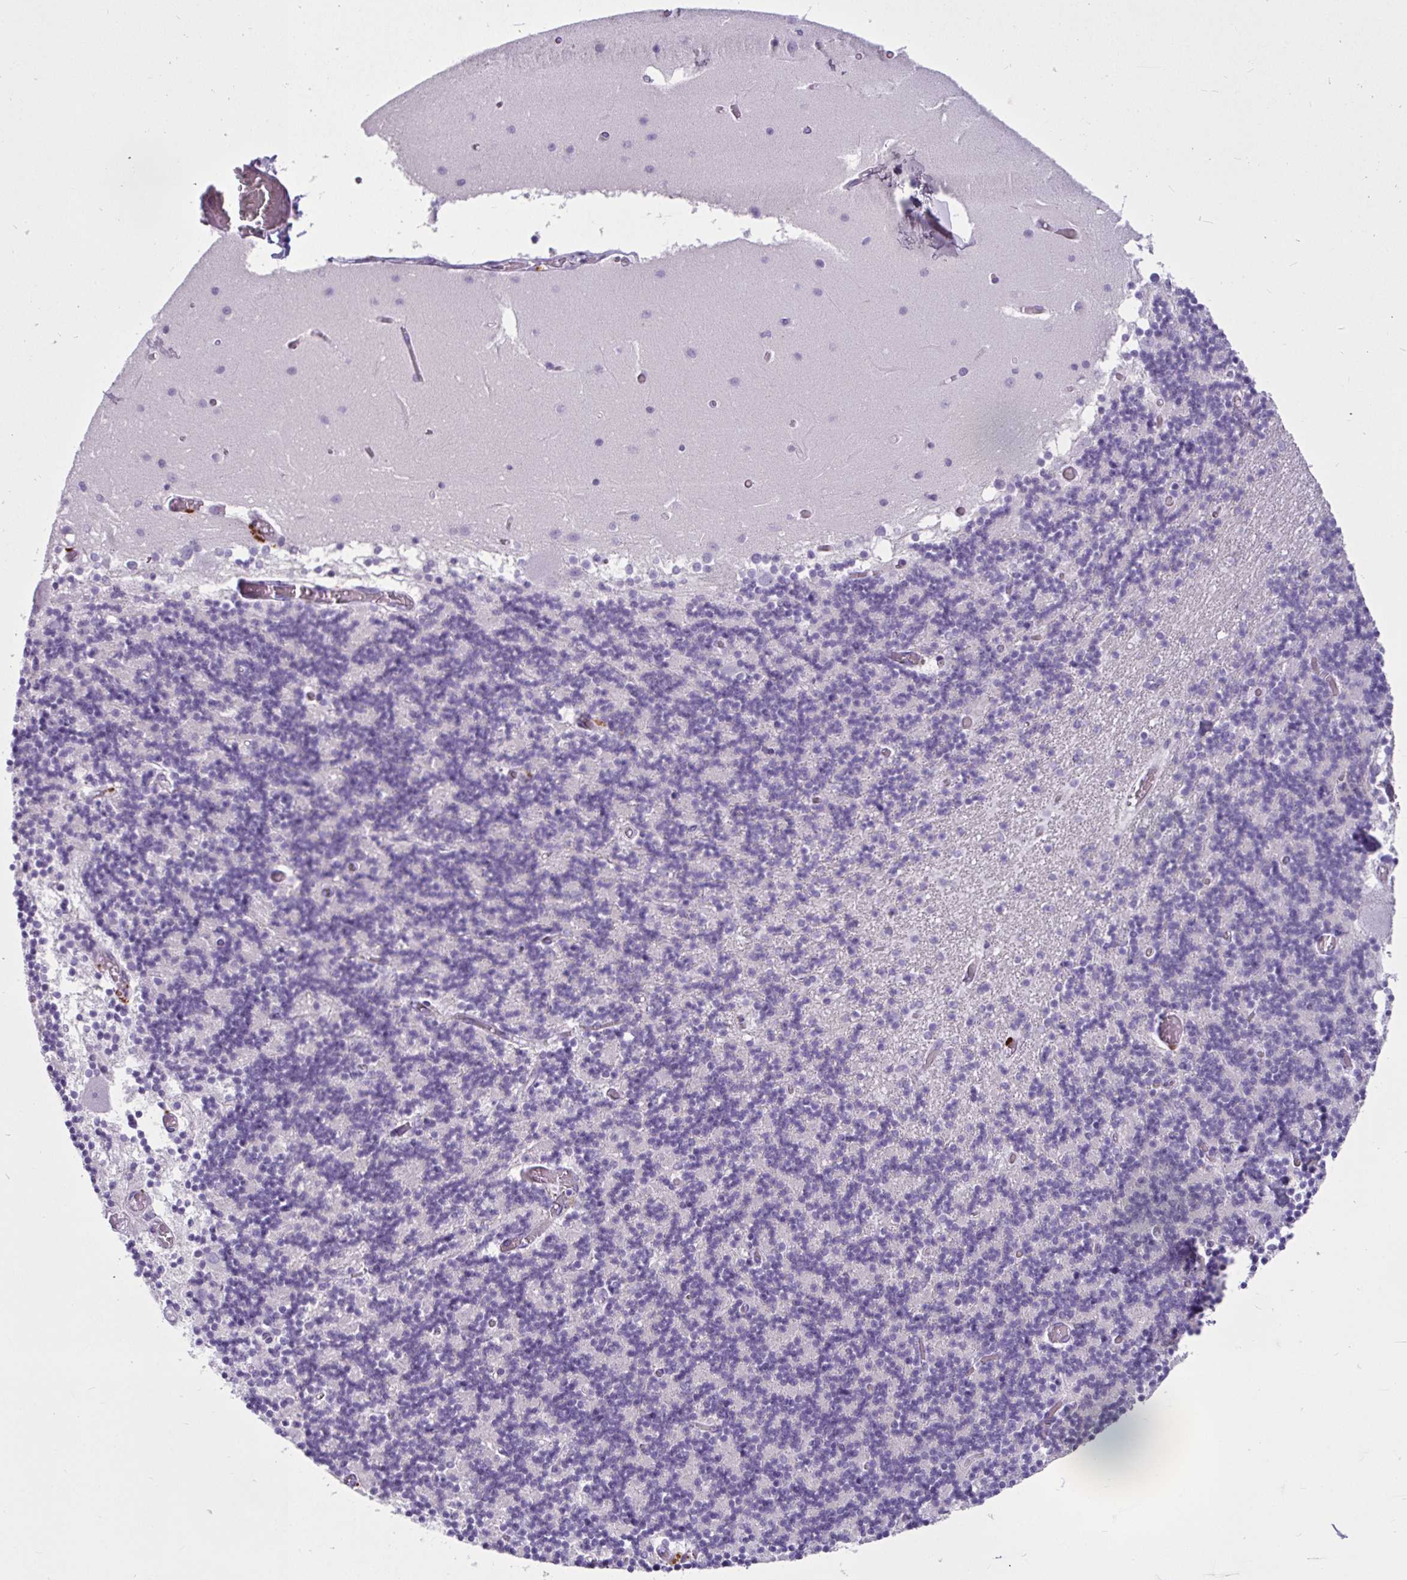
{"staining": {"intensity": "negative", "quantity": "none", "location": "none"}, "tissue": "cerebellum", "cell_type": "Cells in granular layer", "image_type": "normal", "snomed": [{"axis": "morphology", "description": "Normal tissue, NOS"}, {"axis": "topography", "description": "Cerebellum"}], "caption": "Immunohistochemistry (IHC) image of unremarkable cerebellum stained for a protein (brown), which demonstrates no expression in cells in granular layer. (DAB IHC visualized using brightfield microscopy, high magnification).", "gene": "CTSZ", "patient": {"sex": "female", "age": 28}}